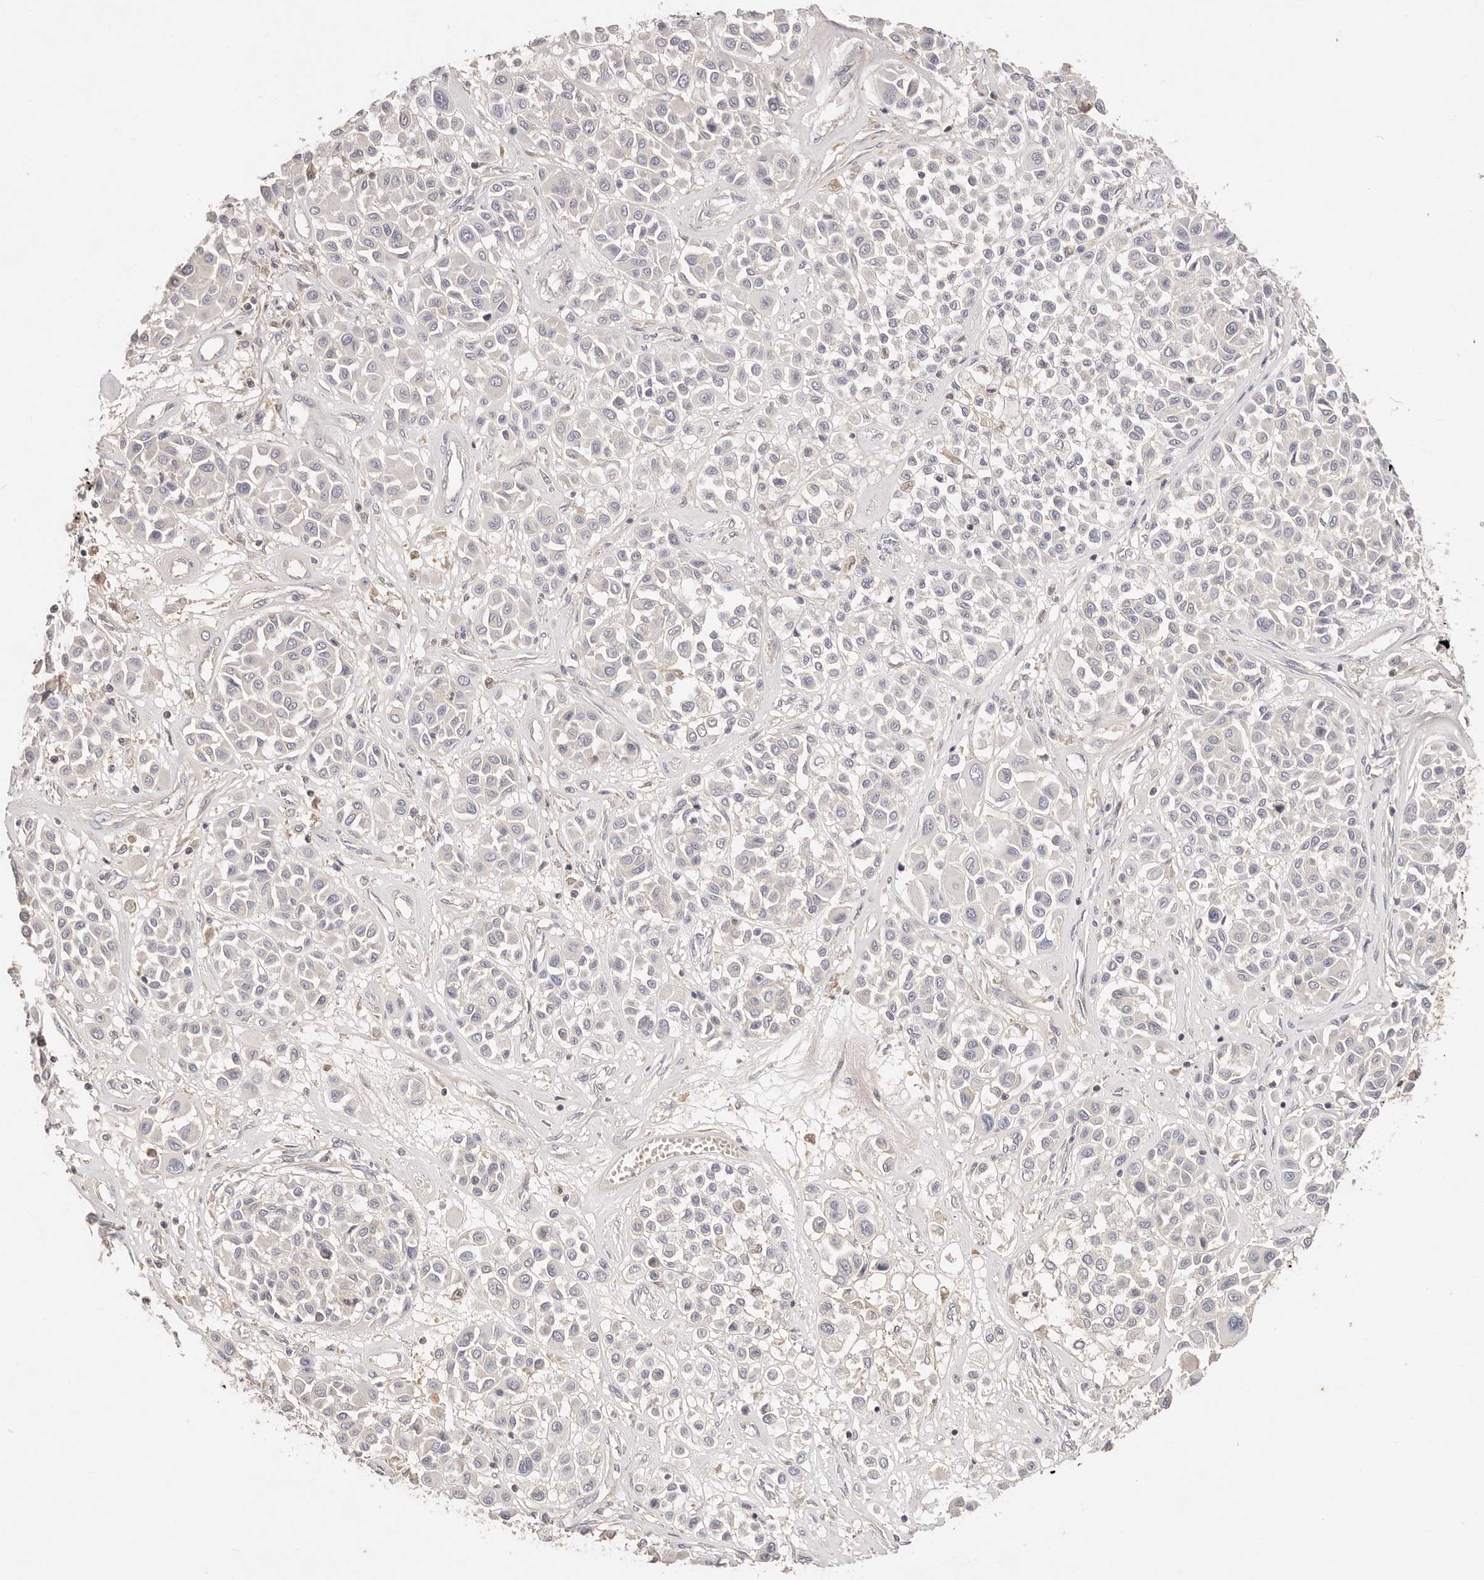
{"staining": {"intensity": "negative", "quantity": "none", "location": "none"}, "tissue": "melanoma", "cell_type": "Tumor cells", "image_type": "cancer", "snomed": [{"axis": "morphology", "description": "Malignant melanoma, Metastatic site"}, {"axis": "topography", "description": "Soft tissue"}], "caption": "This is a micrograph of immunohistochemistry (IHC) staining of malignant melanoma (metastatic site), which shows no staining in tumor cells. (Brightfield microscopy of DAB (3,3'-diaminobenzidine) immunohistochemistry at high magnification).", "gene": "CXADR", "patient": {"sex": "male", "age": 41}}